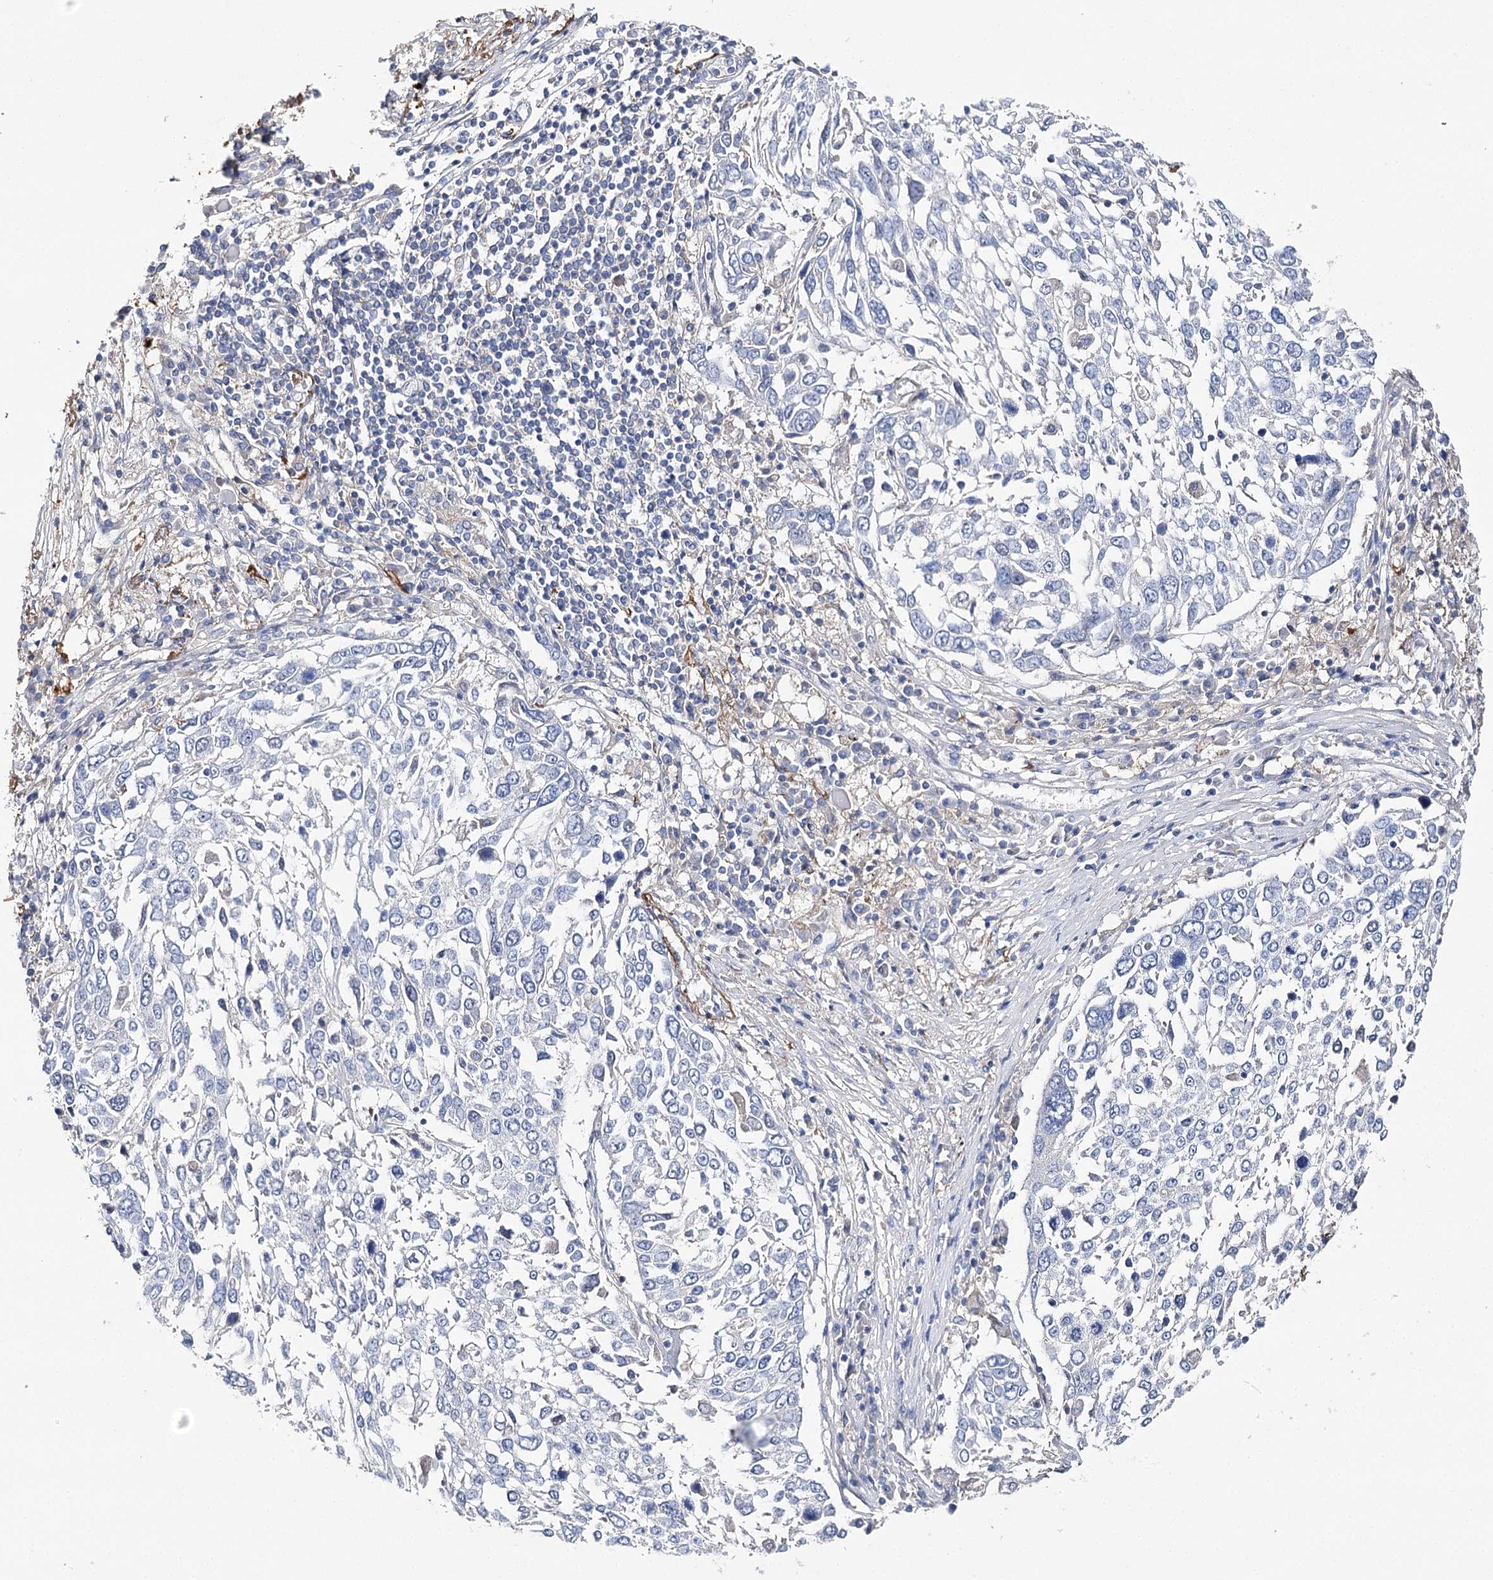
{"staining": {"intensity": "negative", "quantity": "none", "location": "none"}, "tissue": "lung cancer", "cell_type": "Tumor cells", "image_type": "cancer", "snomed": [{"axis": "morphology", "description": "Squamous cell carcinoma, NOS"}, {"axis": "topography", "description": "Lung"}], "caption": "This image is of lung cancer stained with immunohistochemistry to label a protein in brown with the nuclei are counter-stained blue. There is no staining in tumor cells.", "gene": "EPYC", "patient": {"sex": "male", "age": 65}}